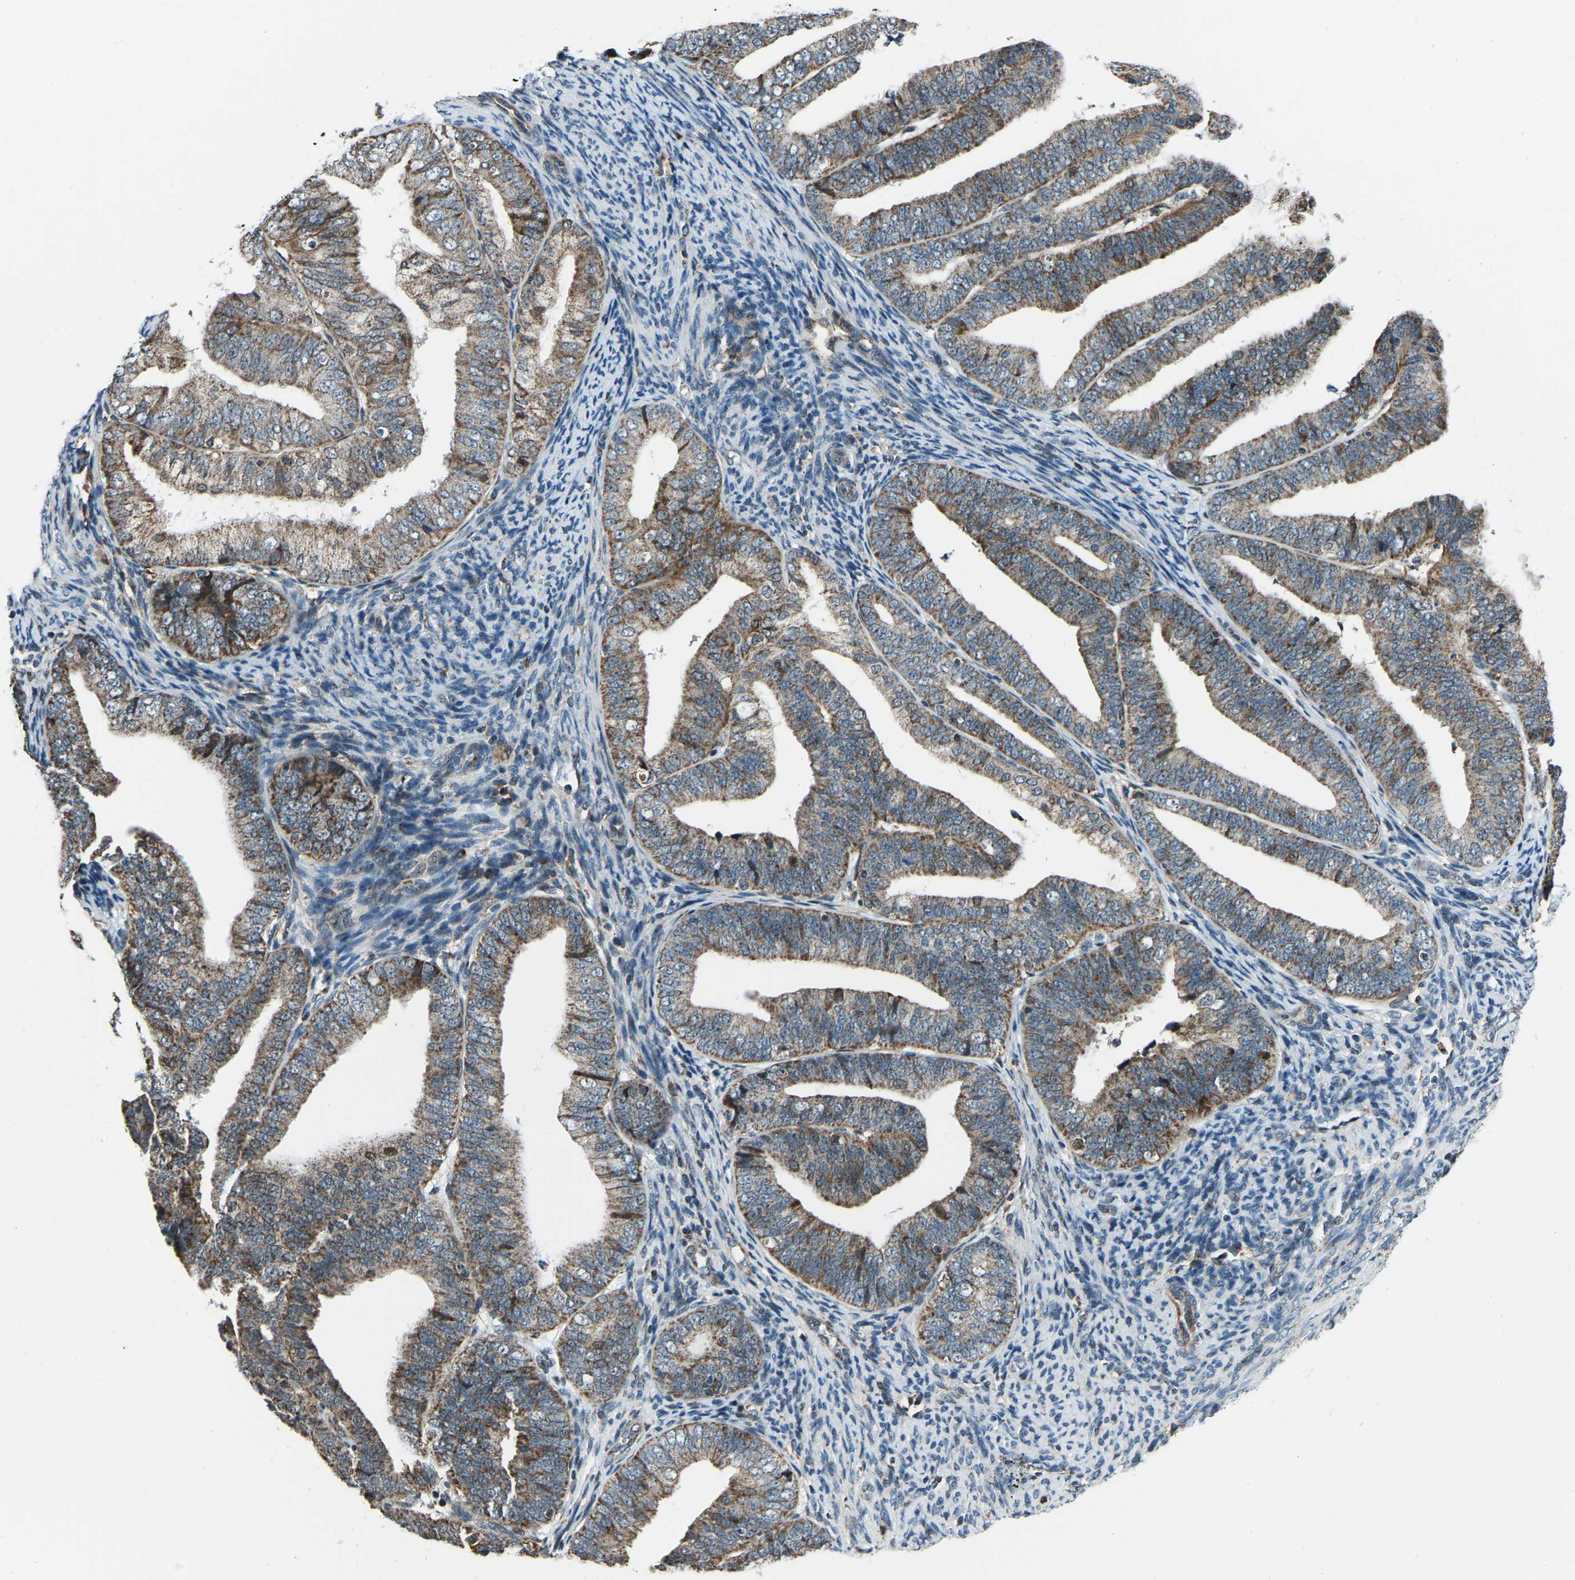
{"staining": {"intensity": "moderate", "quantity": ">75%", "location": "cytoplasmic/membranous"}, "tissue": "endometrial cancer", "cell_type": "Tumor cells", "image_type": "cancer", "snomed": [{"axis": "morphology", "description": "Adenocarcinoma, NOS"}, {"axis": "topography", "description": "Endometrium"}], "caption": "This histopathology image displays immunohistochemistry (IHC) staining of human endometrial cancer (adenocarcinoma), with medium moderate cytoplasmic/membranous expression in approximately >75% of tumor cells.", "gene": "RBM33", "patient": {"sex": "female", "age": 63}}